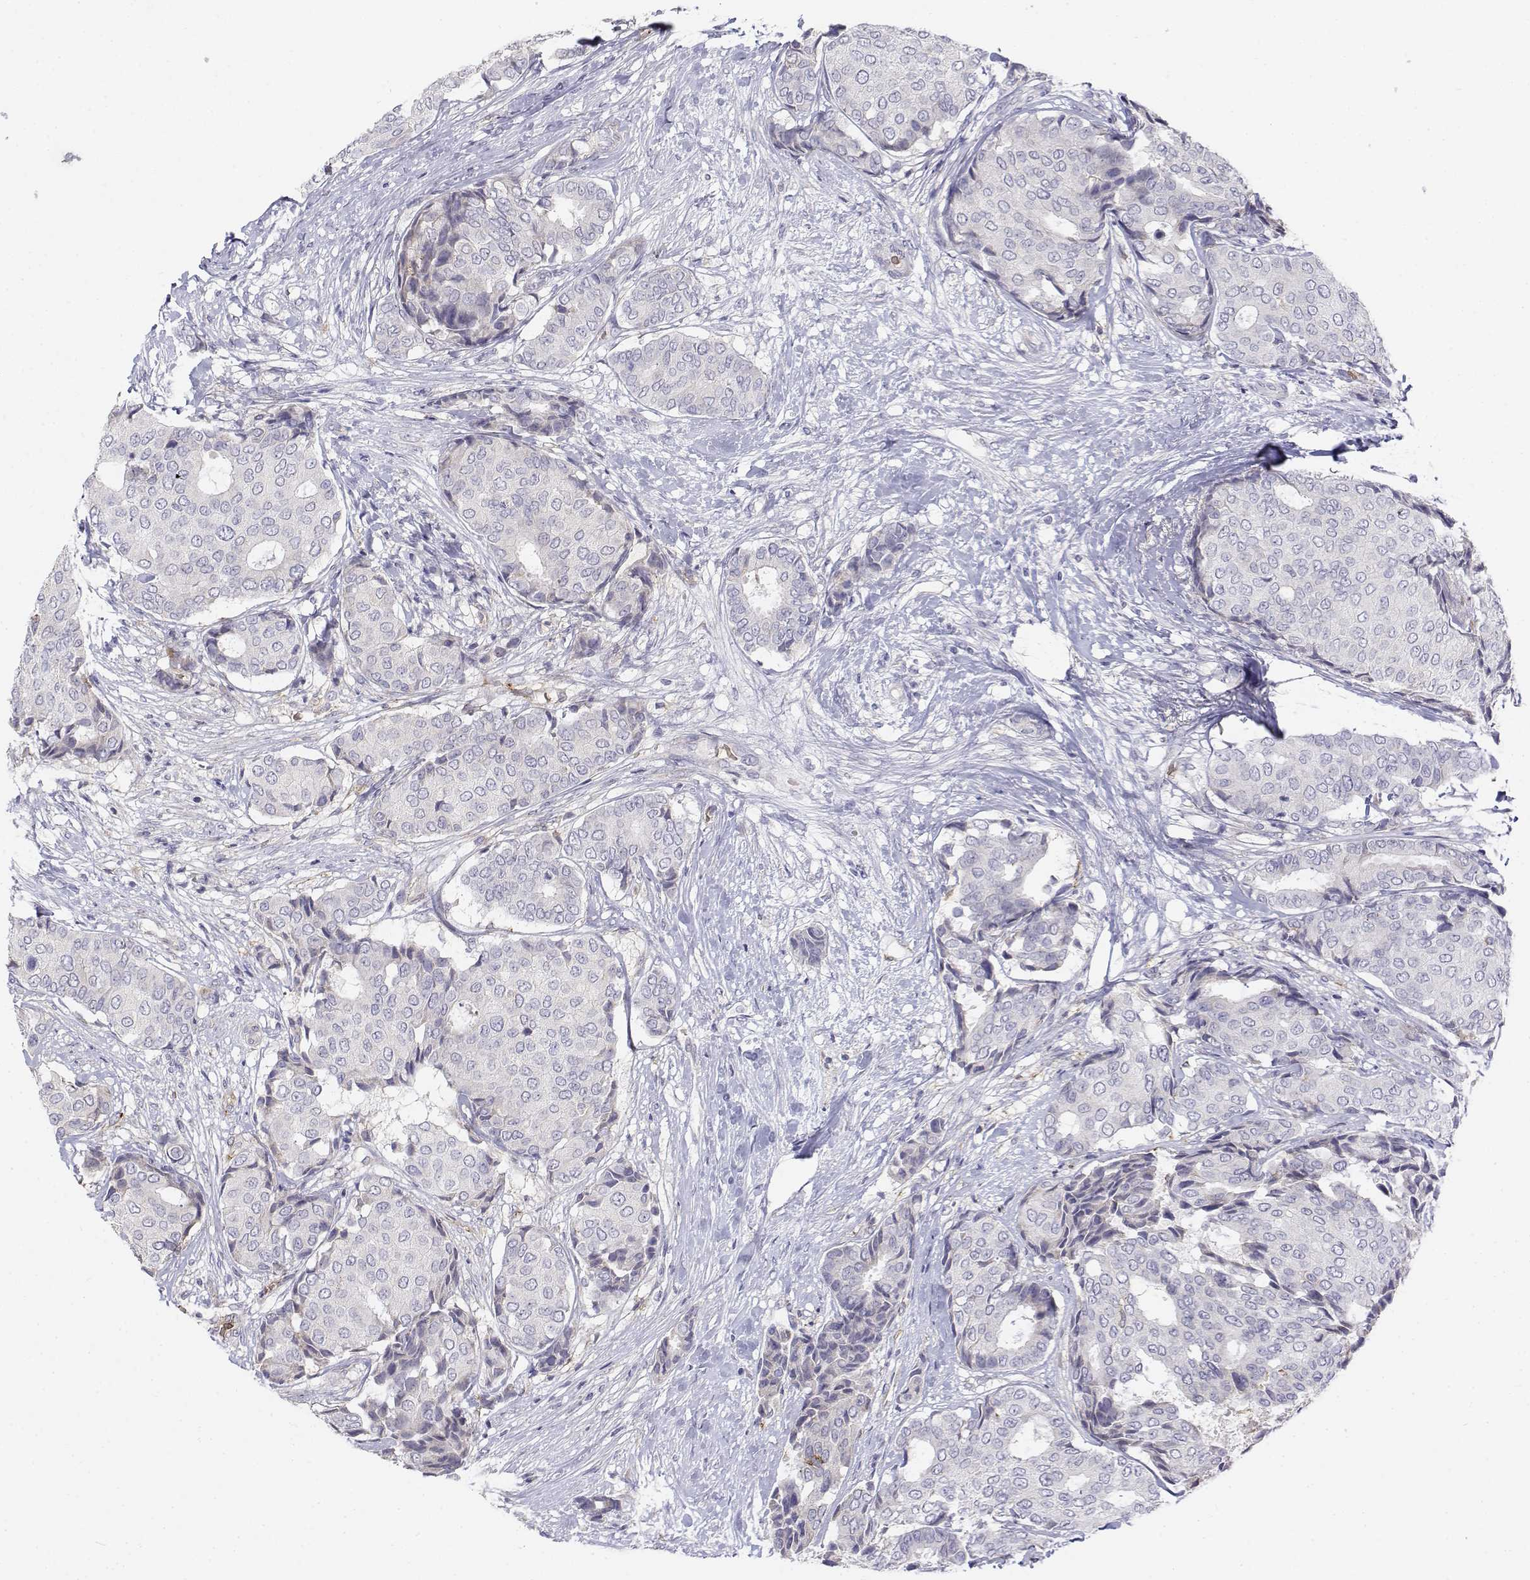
{"staining": {"intensity": "negative", "quantity": "none", "location": "none"}, "tissue": "breast cancer", "cell_type": "Tumor cells", "image_type": "cancer", "snomed": [{"axis": "morphology", "description": "Duct carcinoma"}, {"axis": "topography", "description": "Breast"}], "caption": "The immunohistochemistry (IHC) image has no significant staining in tumor cells of breast cancer tissue. (DAB IHC with hematoxylin counter stain).", "gene": "CADM1", "patient": {"sex": "female", "age": 75}}